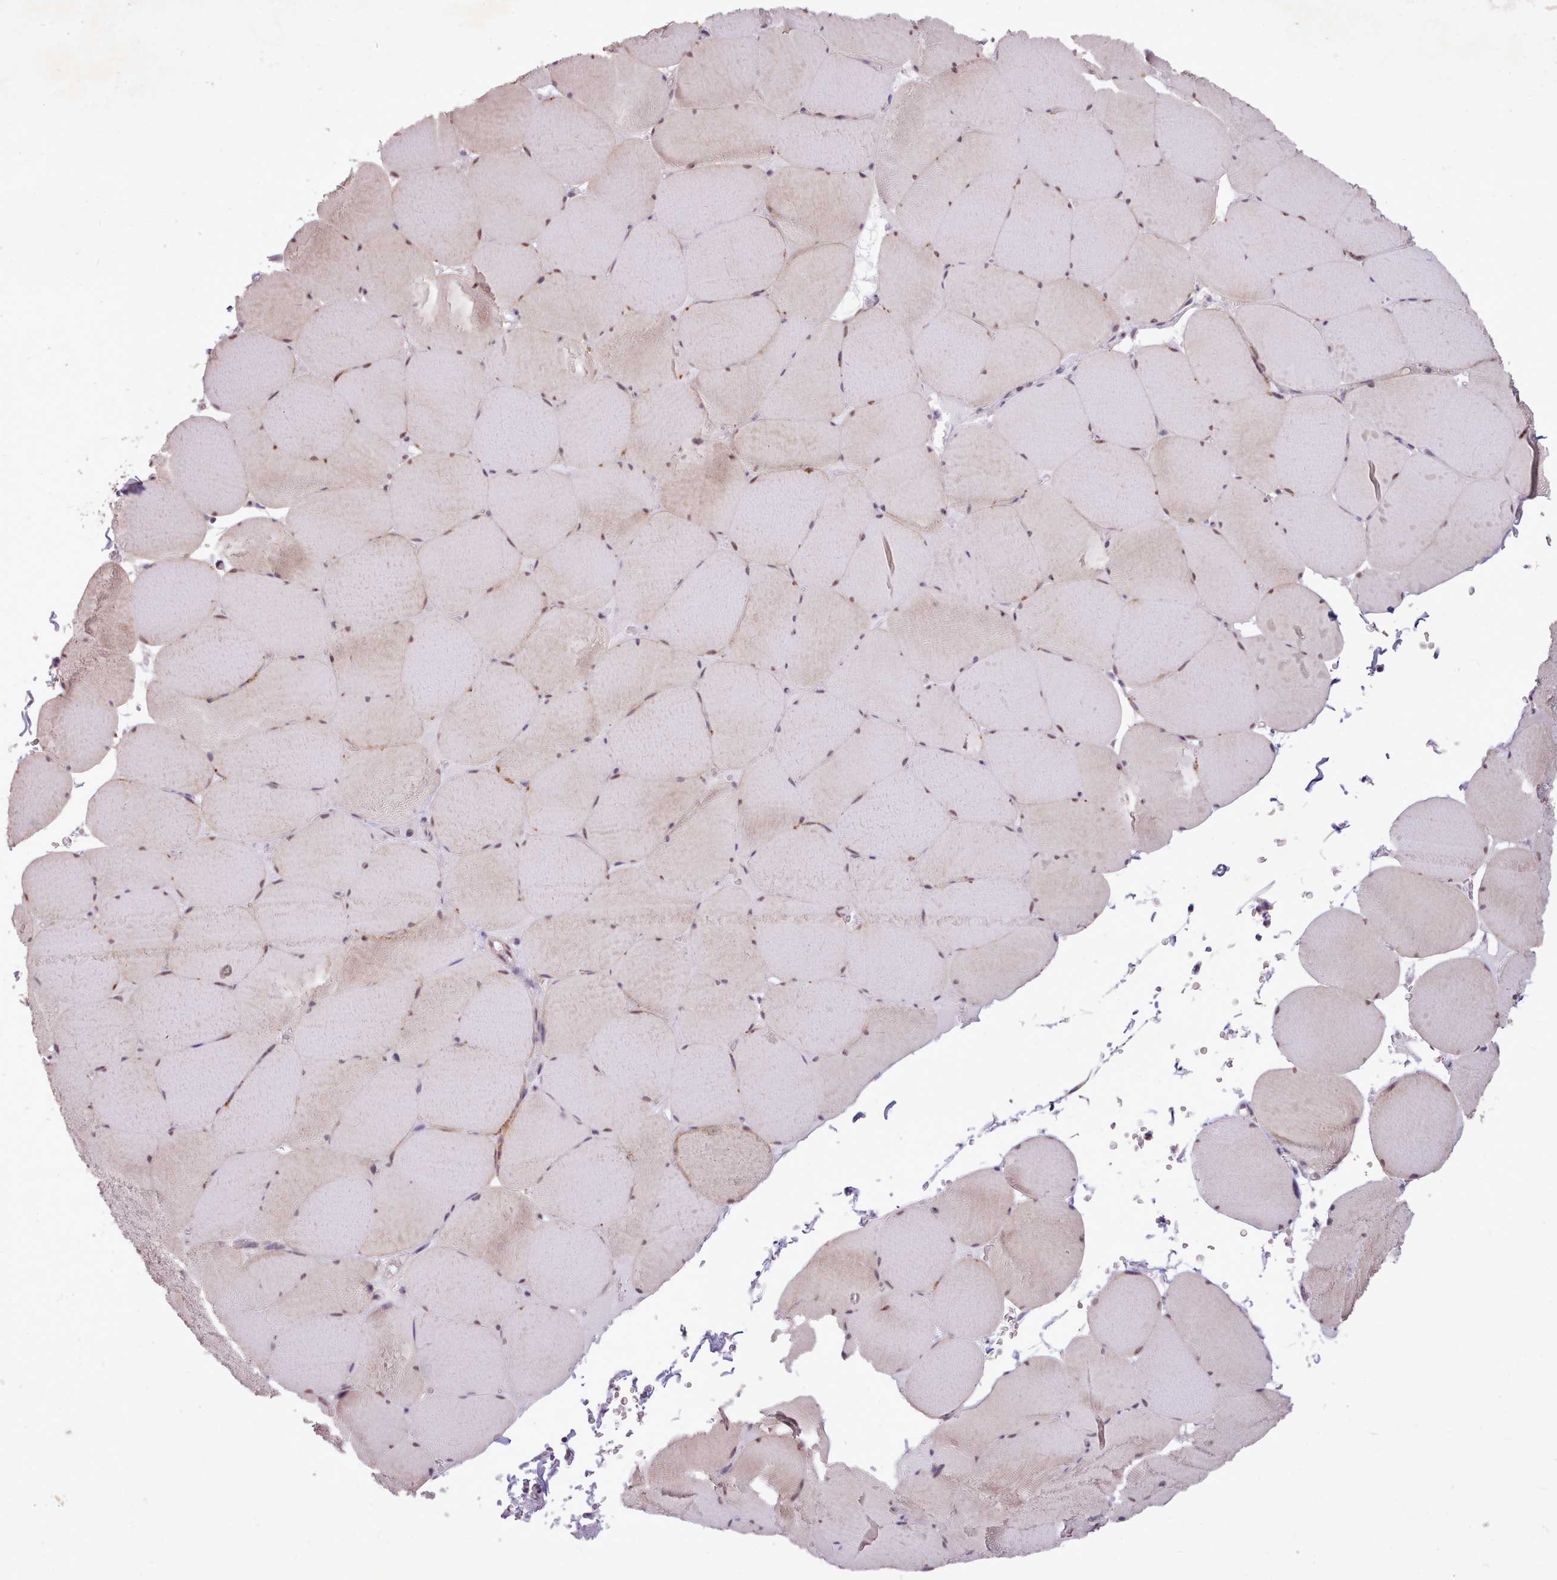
{"staining": {"intensity": "weak", "quantity": "25%-75%", "location": "cytoplasmic/membranous"}, "tissue": "skeletal muscle", "cell_type": "Myocytes", "image_type": "normal", "snomed": [{"axis": "morphology", "description": "Normal tissue, NOS"}, {"axis": "topography", "description": "Skeletal muscle"}, {"axis": "topography", "description": "Head-Neck"}], "caption": "This histopathology image demonstrates immunohistochemistry staining of normal skeletal muscle, with low weak cytoplasmic/membranous positivity in about 25%-75% of myocytes.", "gene": "ZNF607", "patient": {"sex": "male", "age": 66}}